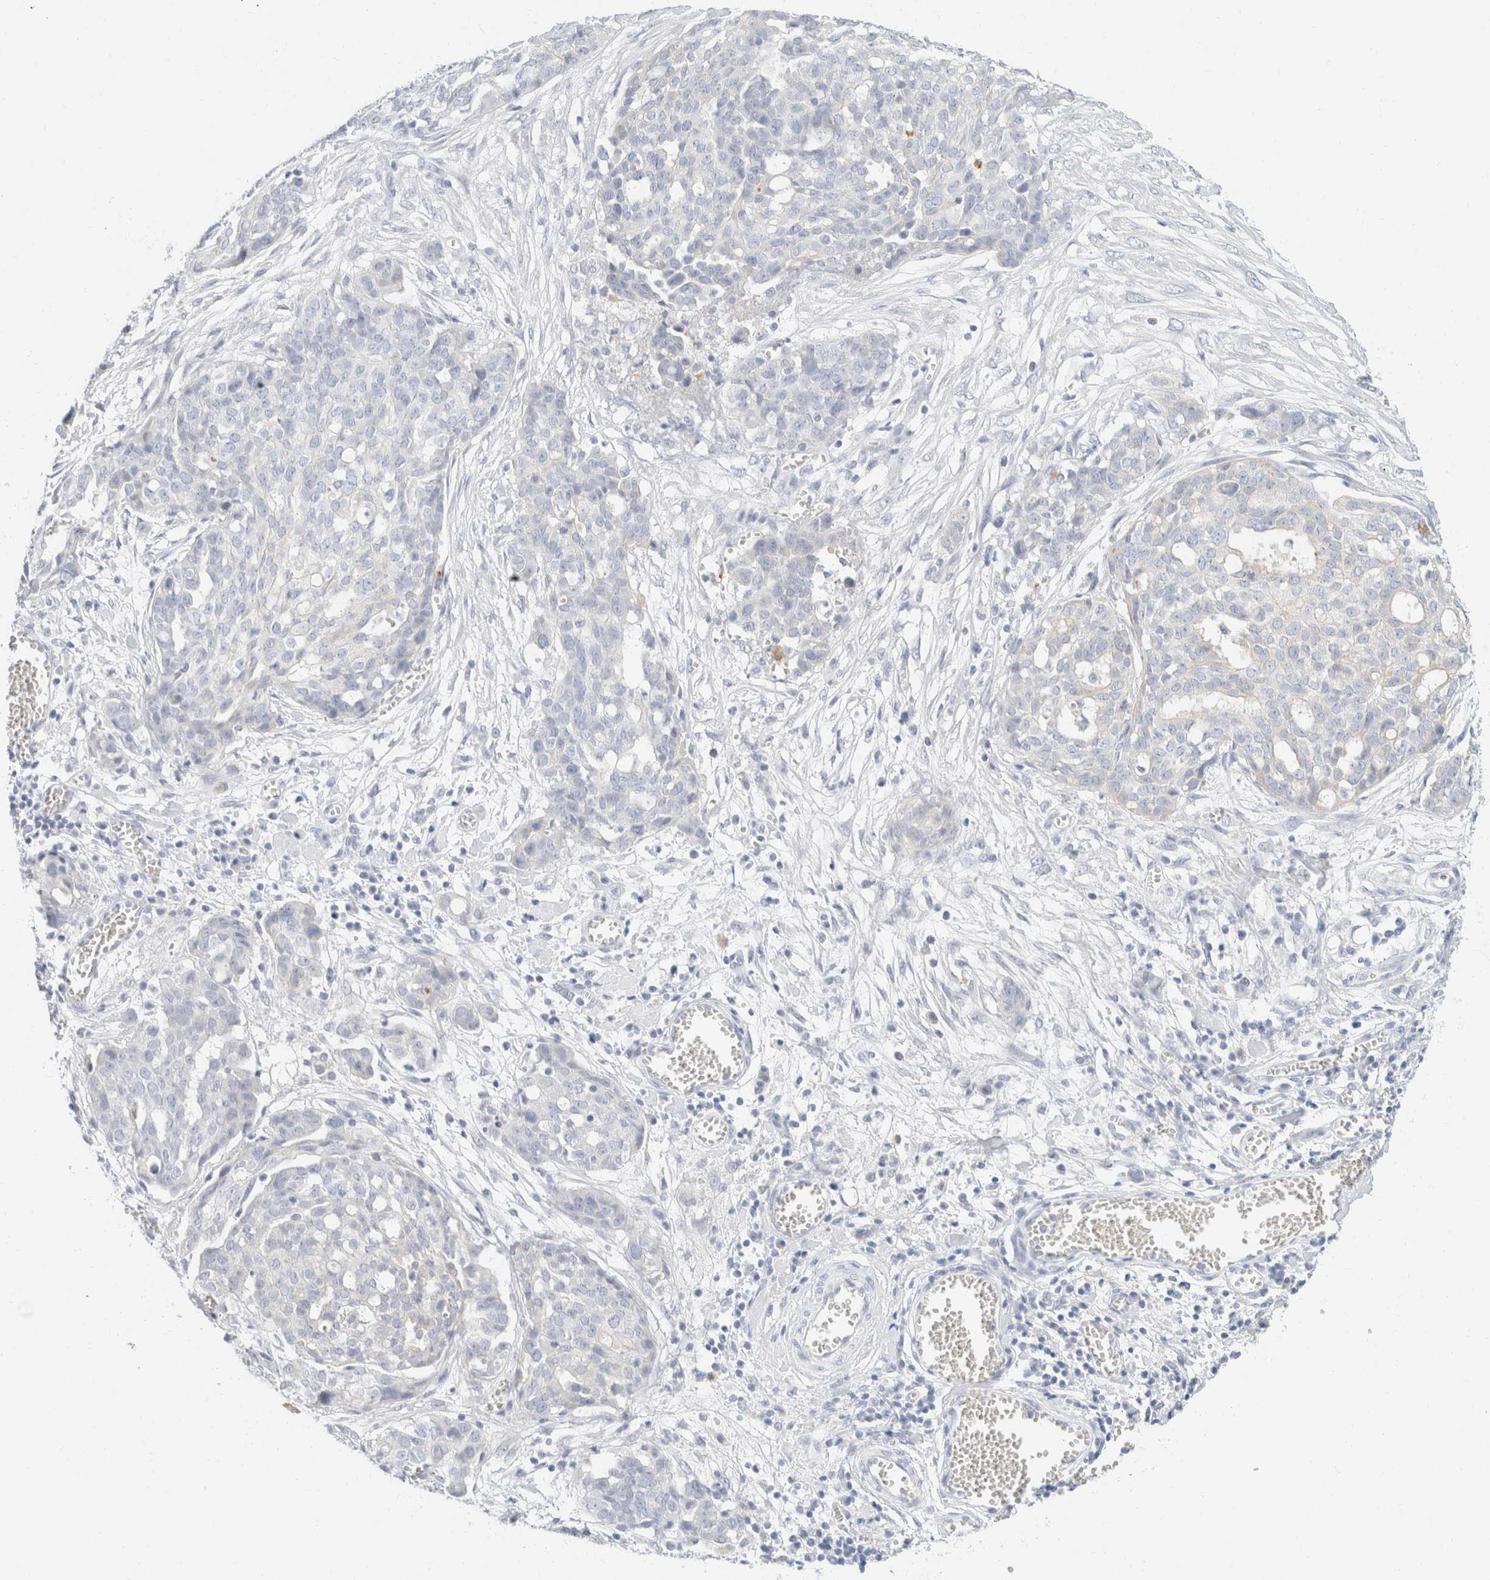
{"staining": {"intensity": "negative", "quantity": "none", "location": "none"}, "tissue": "ovarian cancer", "cell_type": "Tumor cells", "image_type": "cancer", "snomed": [{"axis": "morphology", "description": "Cystadenocarcinoma, serous, NOS"}, {"axis": "topography", "description": "Soft tissue"}, {"axis": "topography", "description": "Ovary"}], "caption": "DAB (3,3'-diaminobenzidine) immunohistochemical staining of human ovarian serous cystadenocarcinoma shows no significant staining in tumor cells.", "gene": "KRT20", "patient": {"sex": "female", "age": 57}}